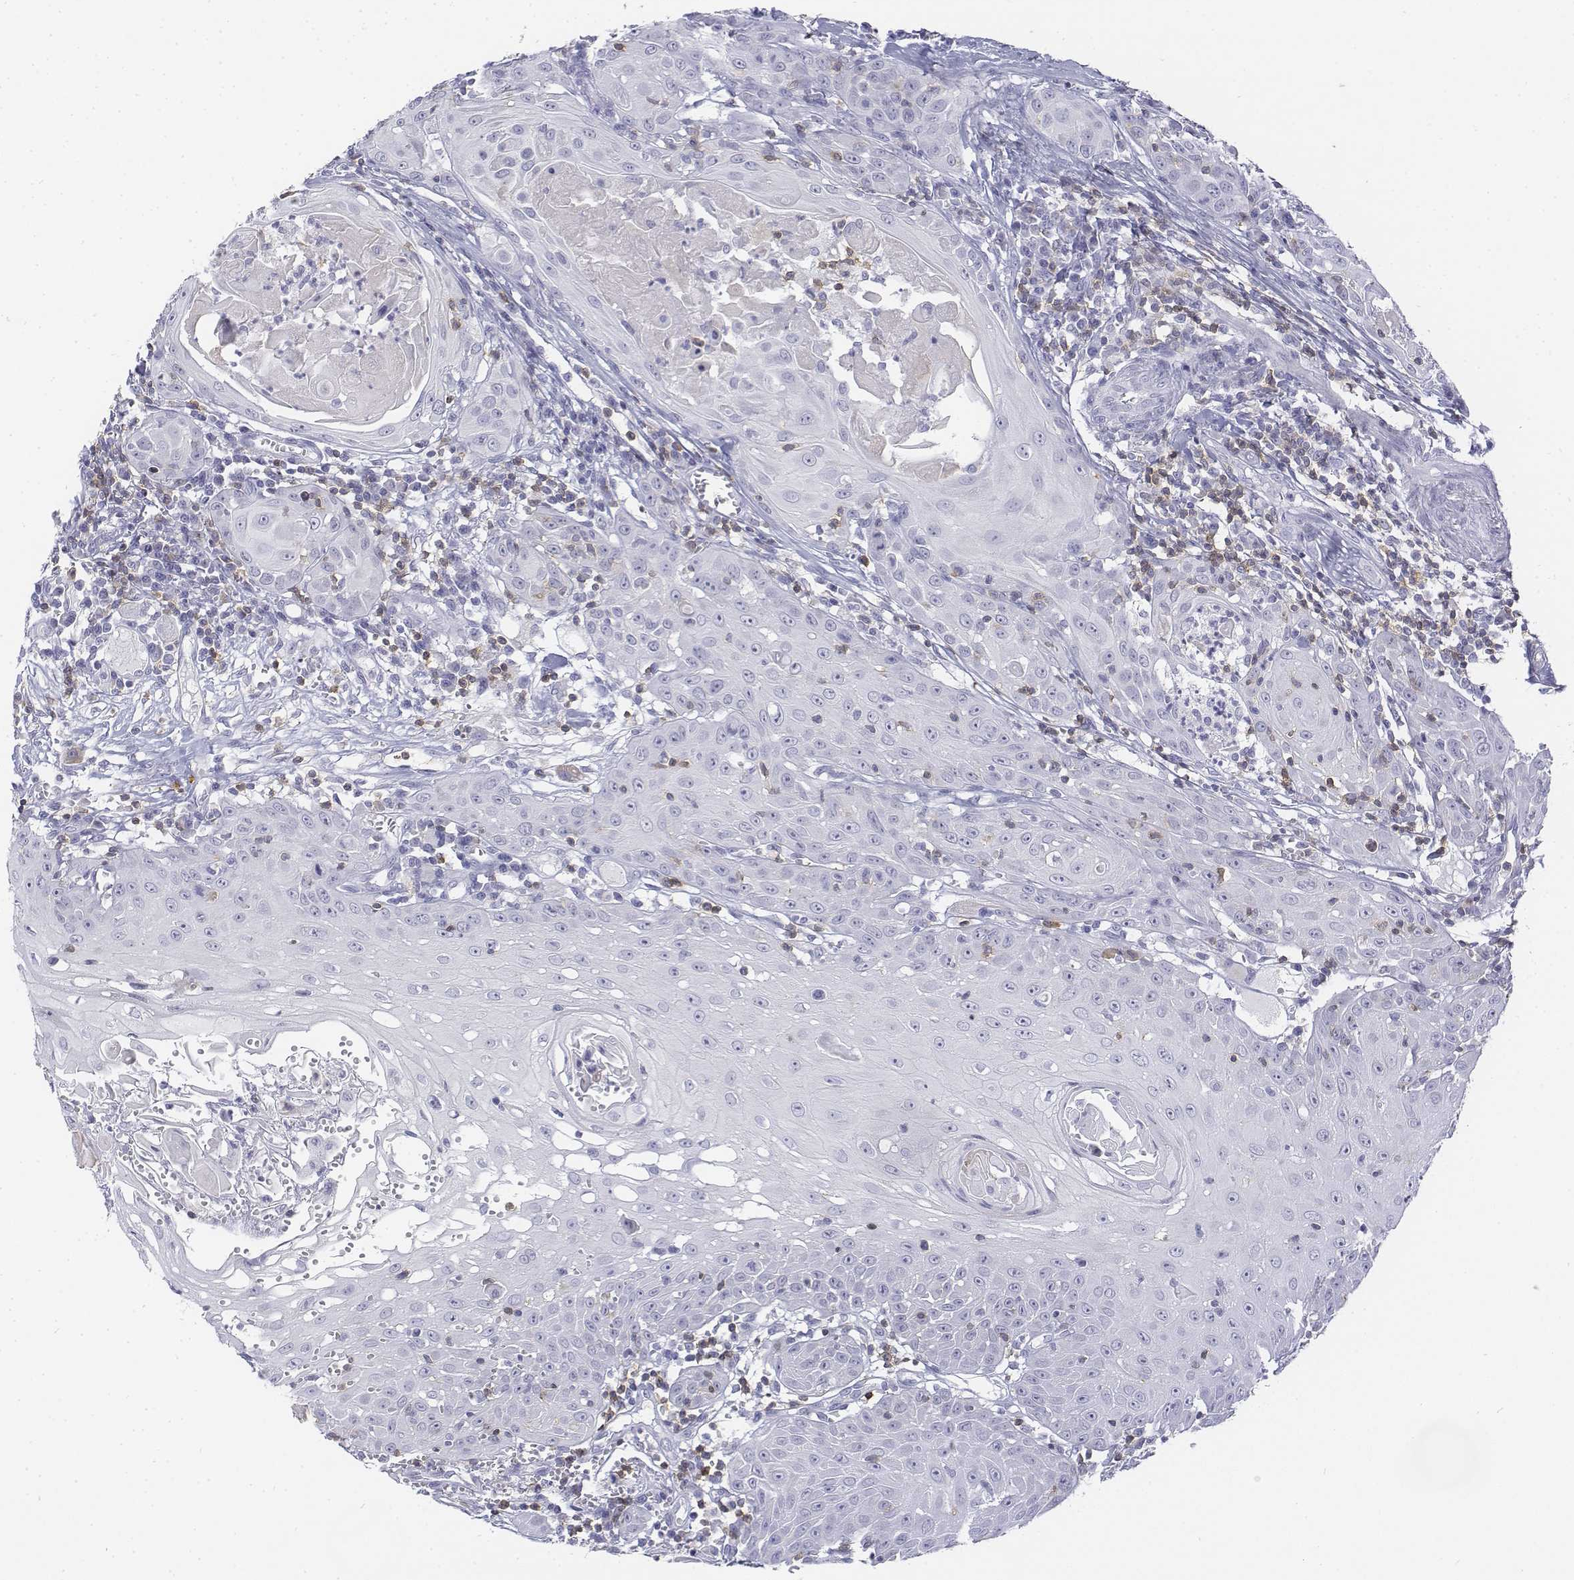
{"staining": {"intensity": "negative", "quantity": "none", "location": "none"}, "tissue": "head and neck cancer", "cell_type": "Tumor cells", "image_type": "cancer", "snomed": [{"axis": "morphology", "description": "Squamous cell carcinoma, NOS"}, {"axis": "topography", "description": "Head-Neck"}], "caption": "Immunohistochemical staining of head and neck cancer demonstrates no significant positivity in tumor cells.", "gene": "CD3E", "patient": {"sex": "female", "age": 80}}